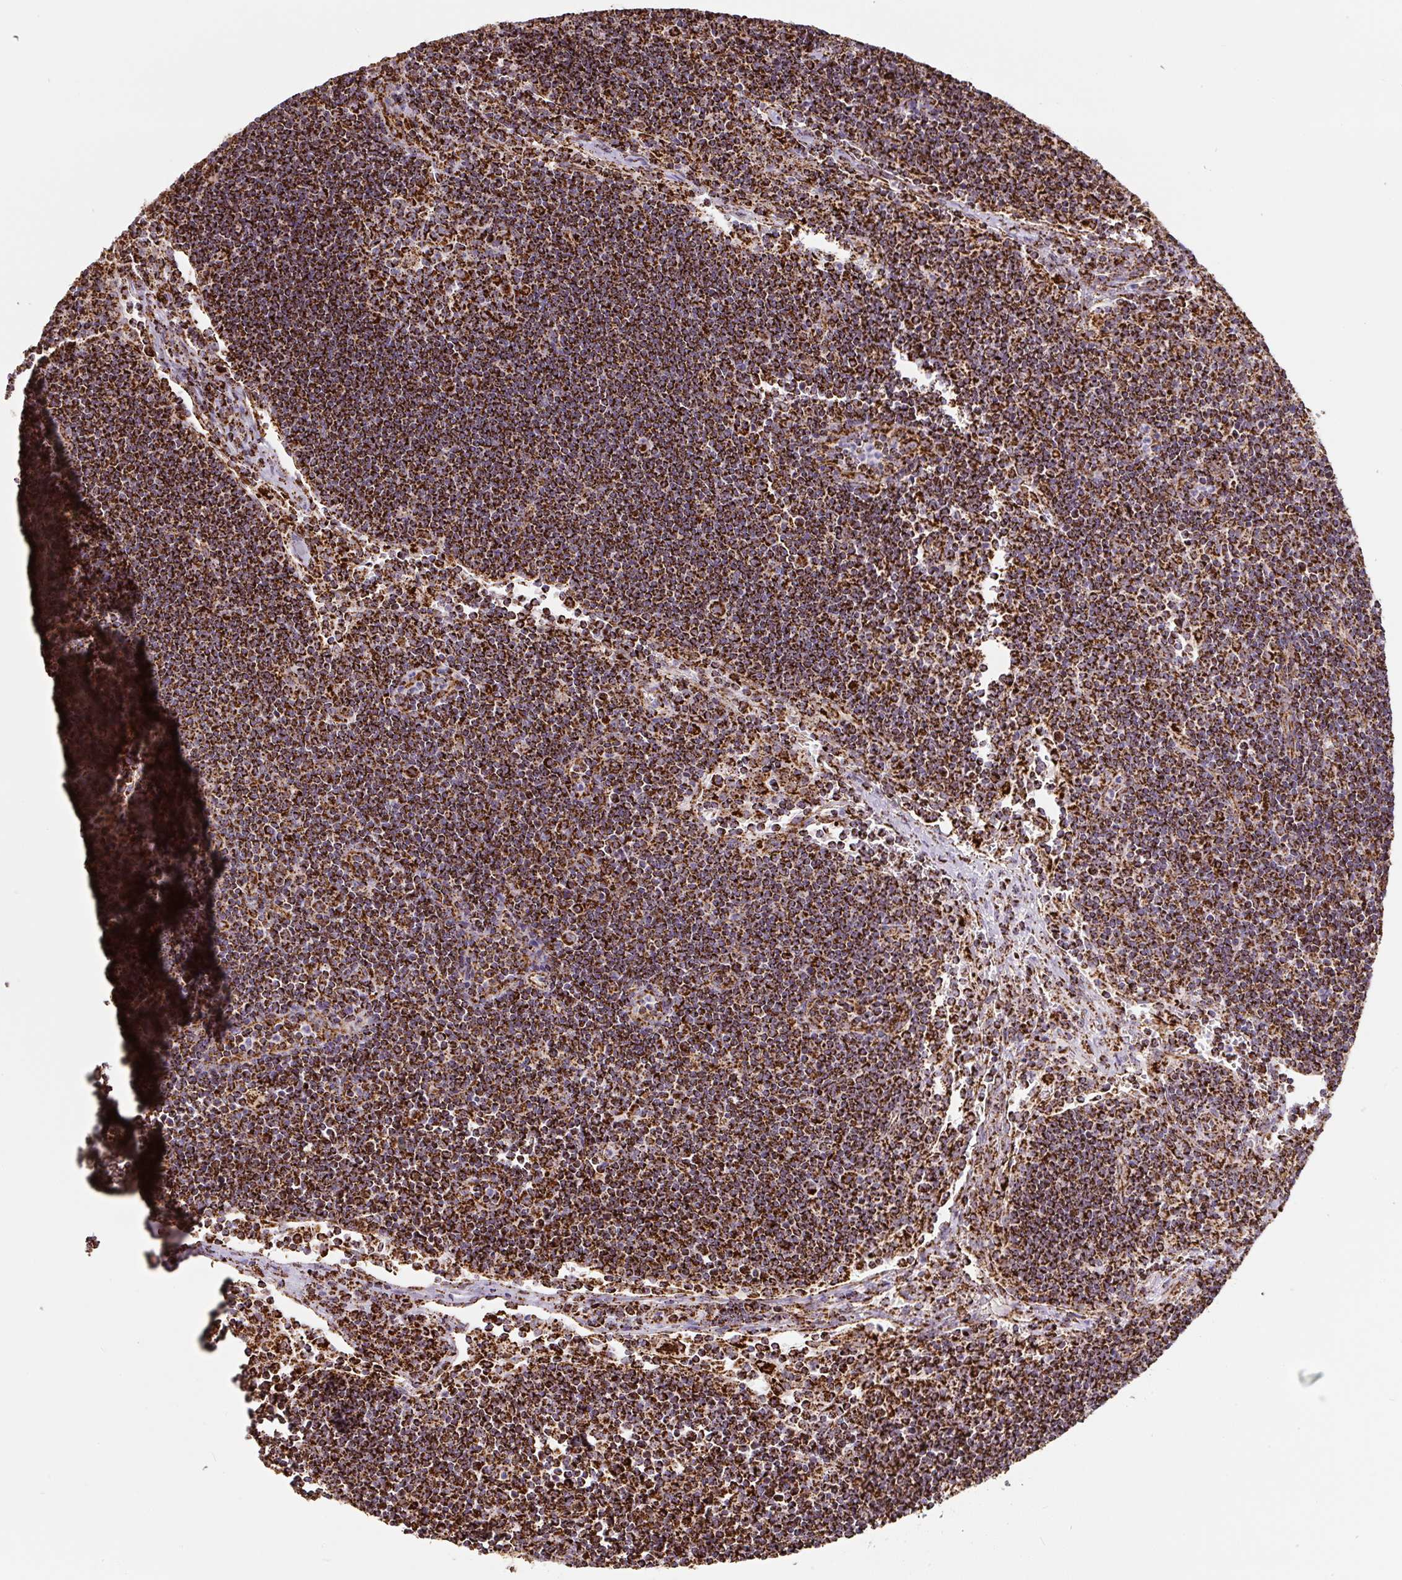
{"staining": {"intensity": "strong", "quantity": ">75%", "location": "cytoplasmic/membranous"}, "tissue": "lymph node", "cell_type": "Germinal center cells", "image_type": "normal", "snomed": [{"axis": "morphology", "description": "Normal tissue, NOS"}, {"axis": "topography", "description": "Lymph node"}], "caption": "The image shows a brown stain indicating the presence of a protein in the cytoplasmic/membranous of germinal center cells in lymph node. (Stains: DAB (3,3'-diaminobenzidine) in brown, nuclei in blue, Microscopy: brightfield microscopy at high magnification).", "gene": "ATP5F1A", "patient": {"sex": "female", "age": 29}}